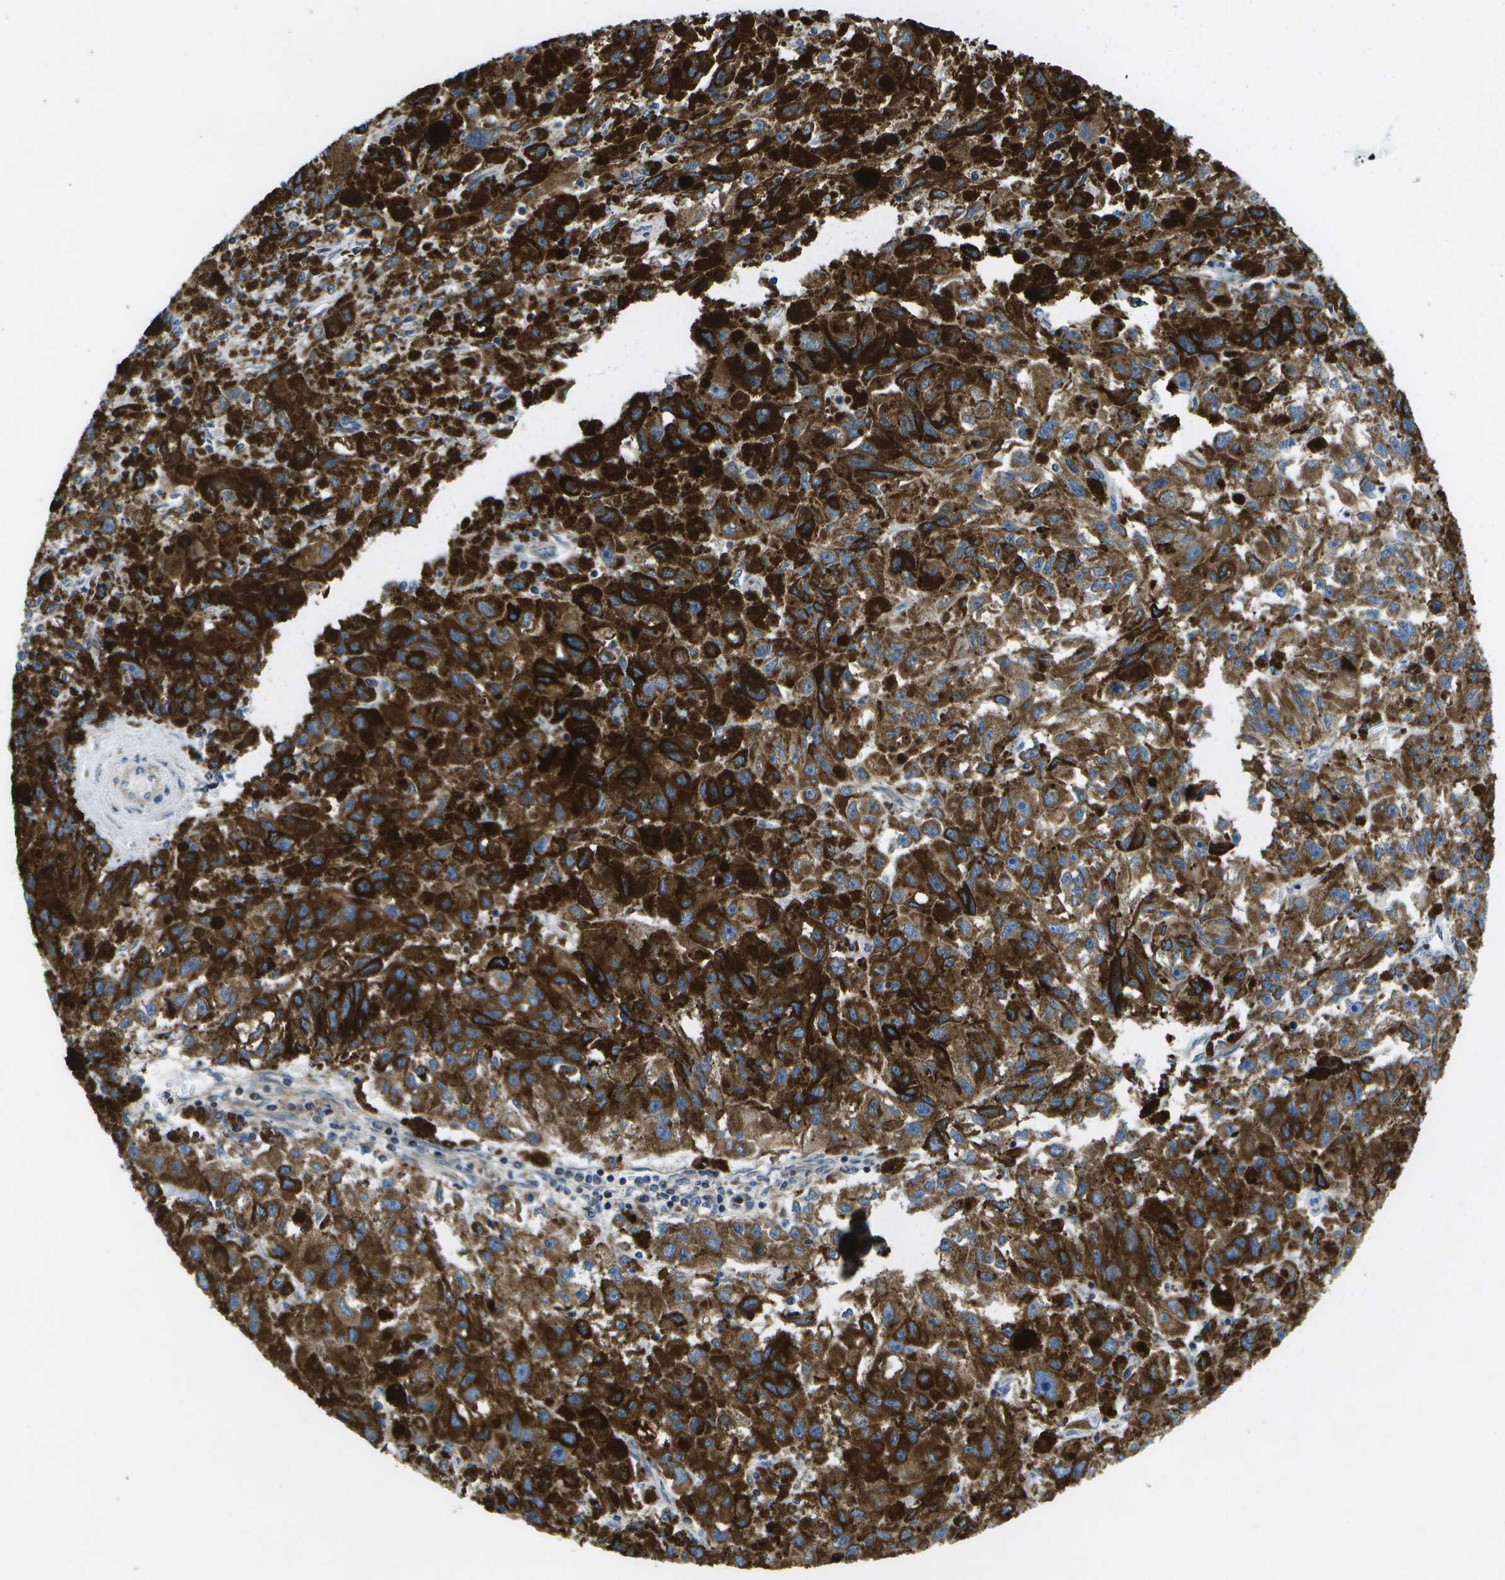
{"staining": {"intensity": "moderate", "quantity": ">75%", "location": "cytoplasmic/membranous"}, "tissue": "melanoma", "cell_type": "Tumor cells", "image_type": "cancer", "snomed": [{"axis": "morphology", "description": "Malignant melanoma, NOS"}, {"axis": "topography", "description": "Skin"}], "caption": "Human melanoma stained with a protein marker reveals moderate staining in tumor cells.", "gene": "GDF5", "patient": {"sex": "female", "age": 104}}